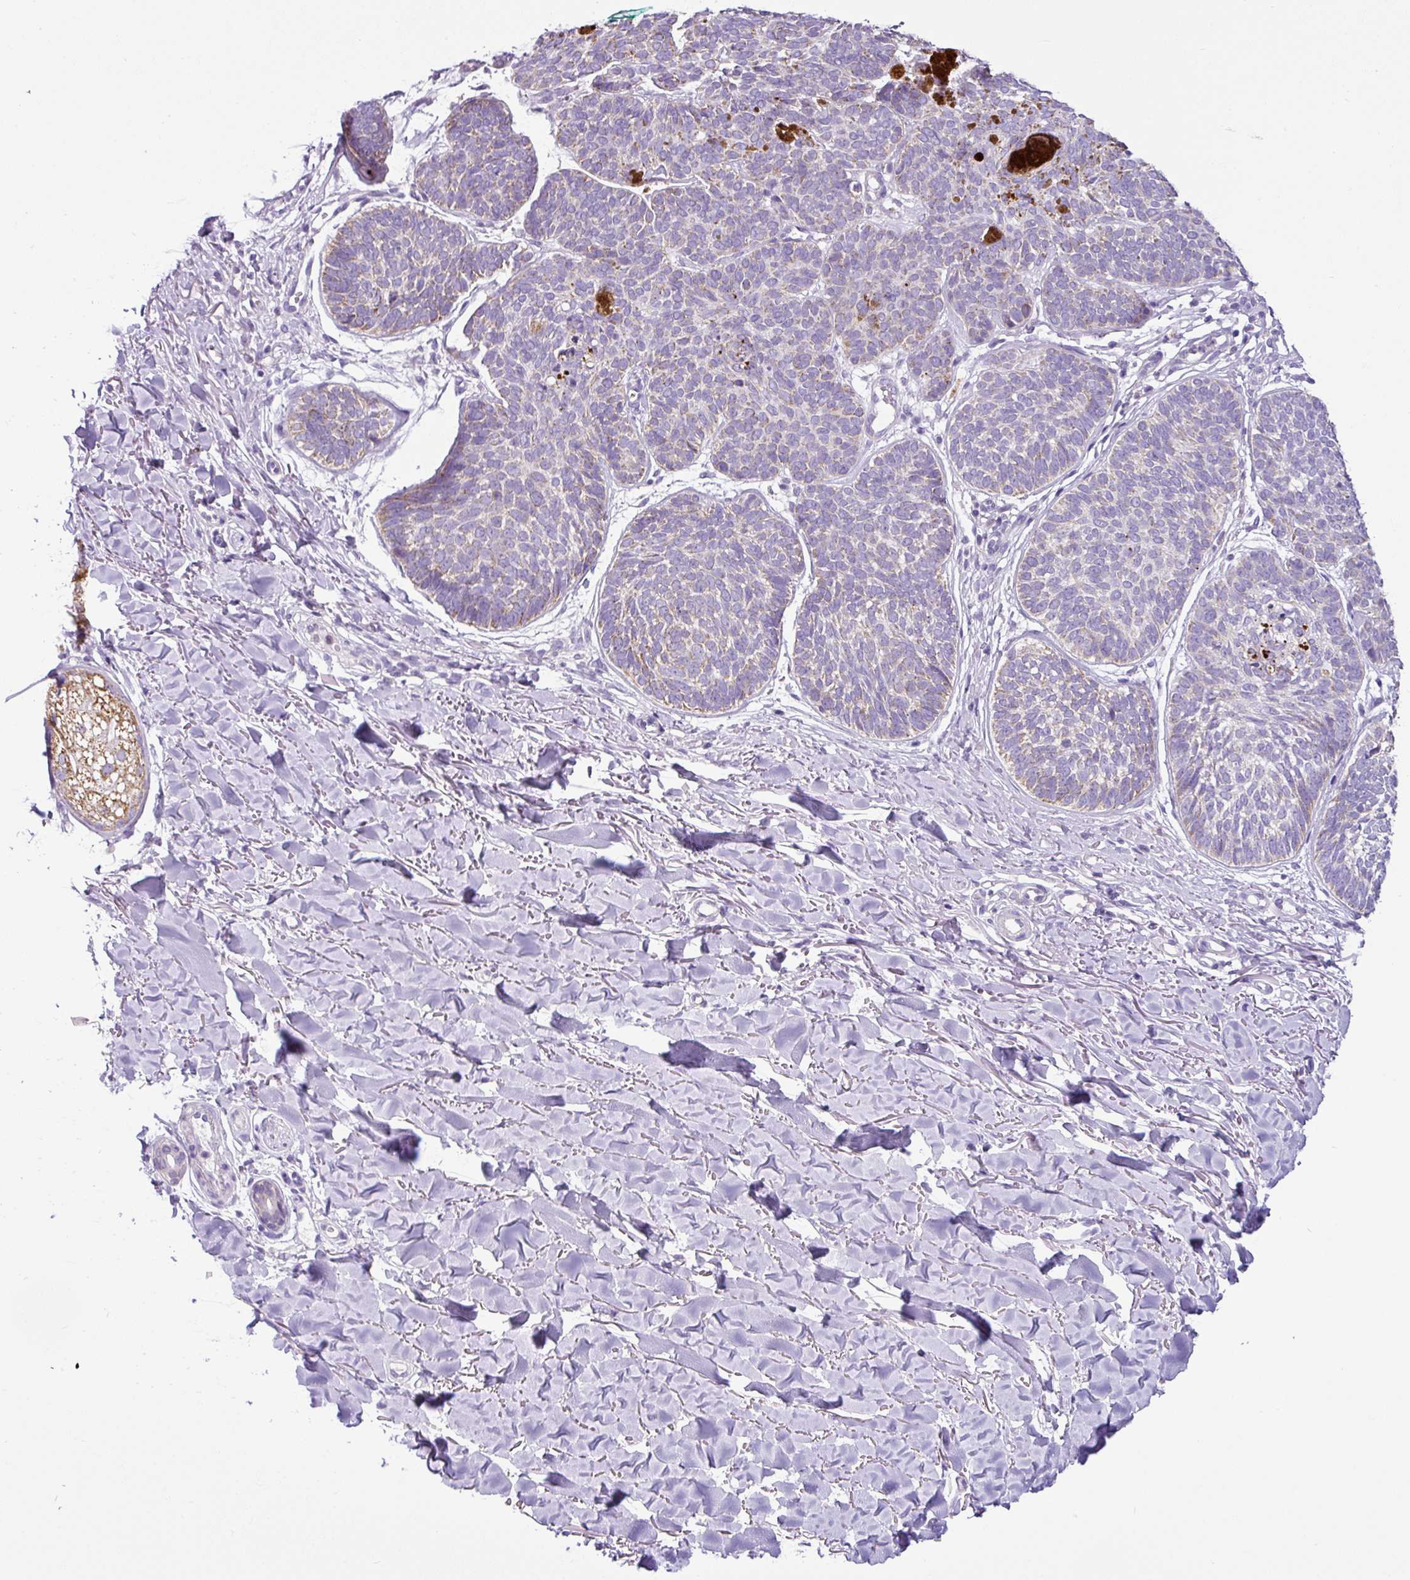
{"staining": {"intensity": "weak", "quantity": "25%-75%", "location": "cytoplasmic/membranous"}, "tissue": "skin cancer", "cell_type": "Tumor cells", "image_type": "cancer", "snomed": [{"axis": "morphology", "description": "Basal cell carcinoma"}, {"axis": "topography", "description": "Skin"}, {"axis": "topography", "description": "Skin of neck"}, {"axis": "topography", "description": "Skin of shoulder"}, {"axis": "topography", "description": "Skin of back"}], "caption": "Skin cancer stained with DAB IHC shows low levels of weak cytoplasmic/membranous expression in about 25%-75% of tumor cells.", "gene": "HMCN2", "patient": {"sex": "male", "age": 80}}